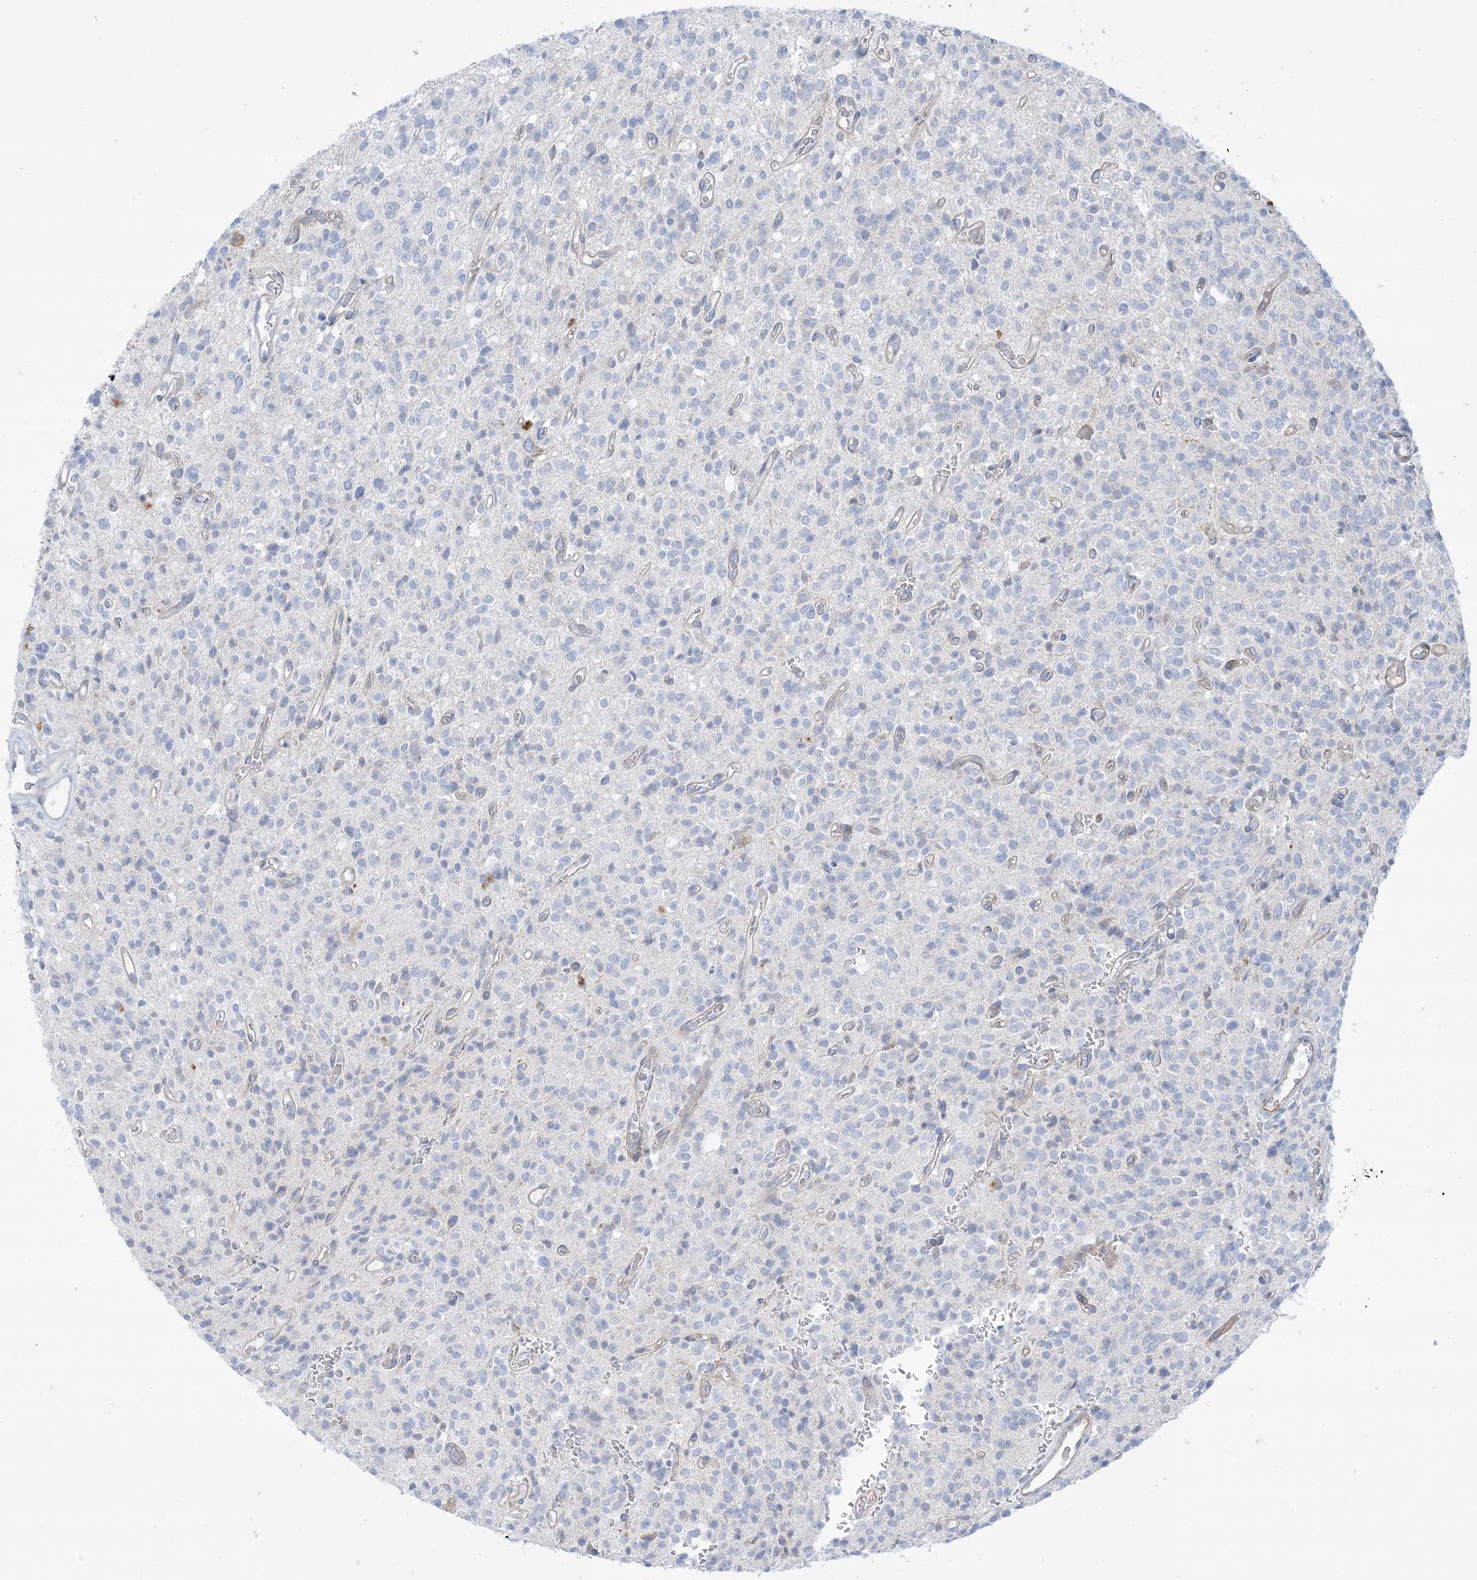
{"staining": {"intensity": "negative", "quantity": "none", "location": "none"}, "tissue": "glioma", "cell_type": "Tumor cells", "image_type": "cancer", "snomed": [{"axis": "morphology", "description": "Glioma, malignant, High grade"}, {"axis": "topography", "description": "Brain"}], "caption": "High magnification brightfield microscopy of malignant glioma (high-grade) stained with DAB (3,3'-diaminobenzidine) (brown) and counterstained with hematoxylin (blue): tumor cells show no significant staining.", "gene": "ATP11C", "patient": {"sex": "male", "age": 34}}